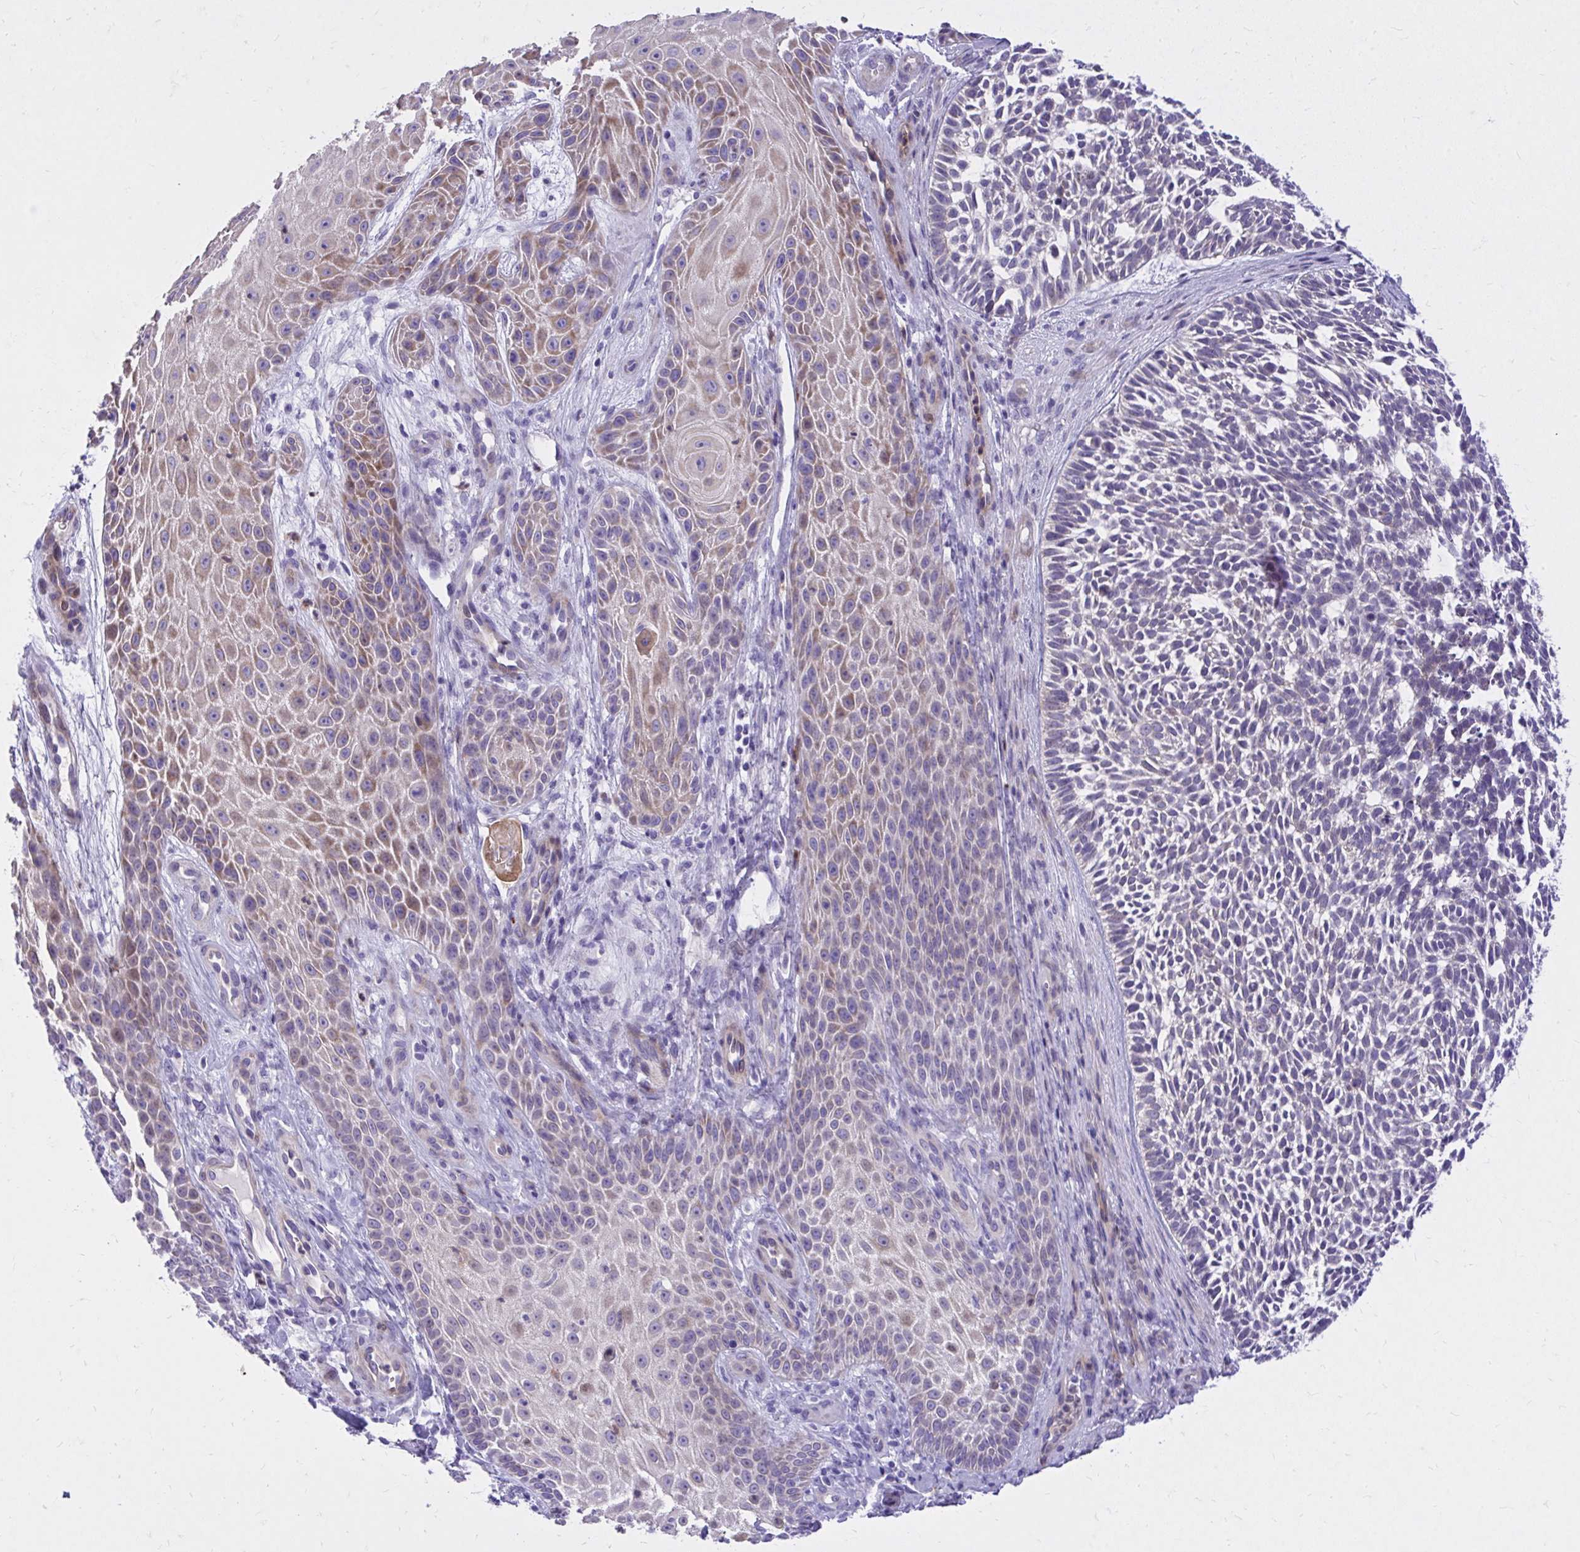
{"staining": {"intensity": "negative", "quantity": "none", "location": "none"}, "tissue": "skin cancer", "cell_type": "Tumor cells", "image_type": "cancer", "snomed": [{"axis": "morphology", "description": "Basal cell carcinoma"}, {"axis": "topography", "description": "Skin"}, {"axis": "topography", "description": "Skin, foot"}], "caption": "An image of basal cell carcinoma (skin) stained for a protein shows no brown staining in tumor cells.", "gene": "ADAMTSL1", "patient": {"sex": "female", "age": 77}}